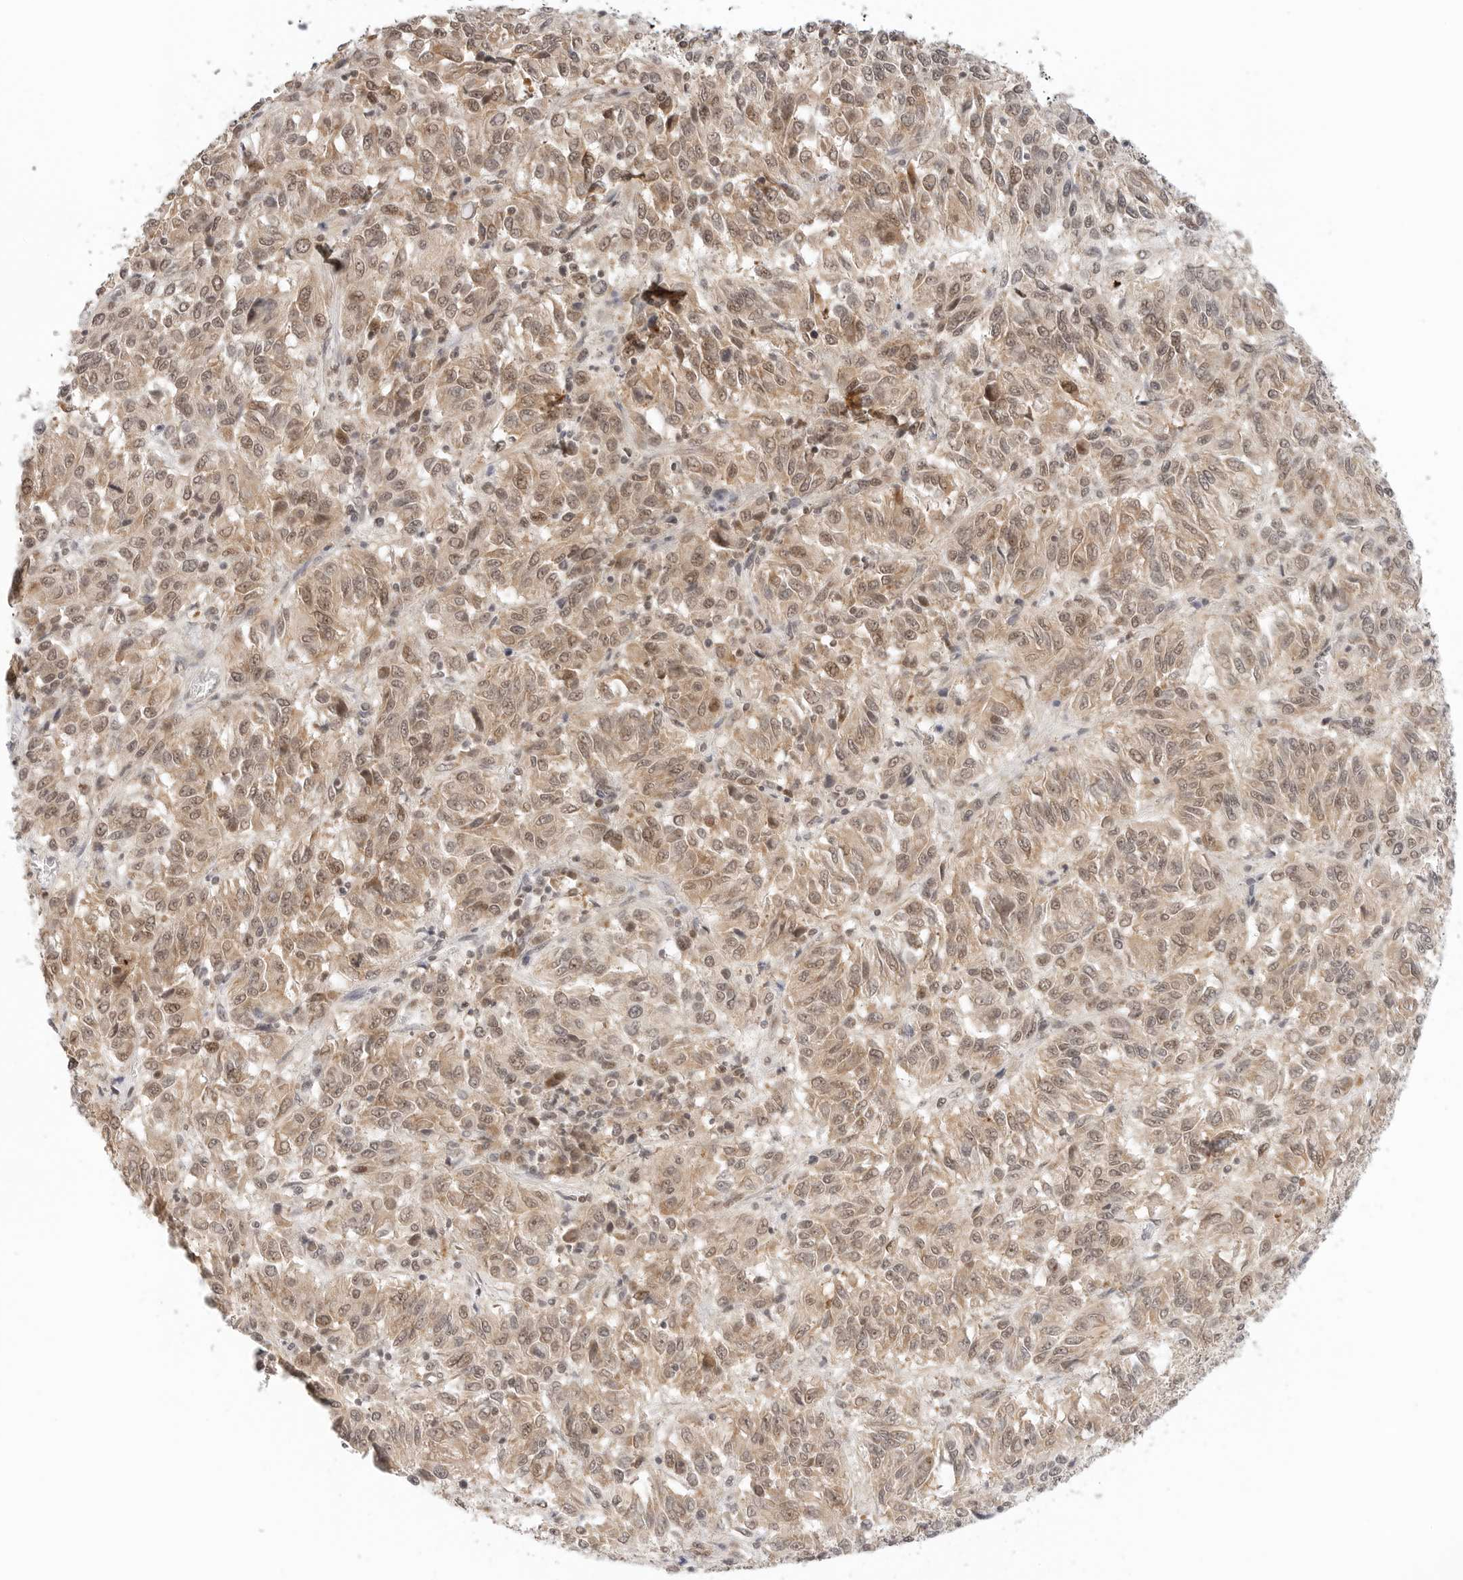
{"staining": {"intensity": "moderate", "quantity": ">75%", "location": "cytoplasmic/membranous,nuclear"}, "tissue": "melanoma", "cell_type": "Tumor cells", "image_type": "cancer", "snomed": [{"axis": "morphology", "description": "Malignant melanoma, Metastatic site"}, {"axis": "topography", "description": "Lung"}], "caption": "Immunohistochemical staining of malignant melanoma (metastatic site) displays medium levels of moderate cytoplasmic/membranous and nuclear protein staining in approximately >75% of tumor cells. The protein is stained brown, and the nuclei are stained in blue (DAB (3,3'-diaminobenzidine) IHC with brightfield microscopy, high magnification).", "gene": "METAP1", "patient": {"sex": "male", "age": 64}}